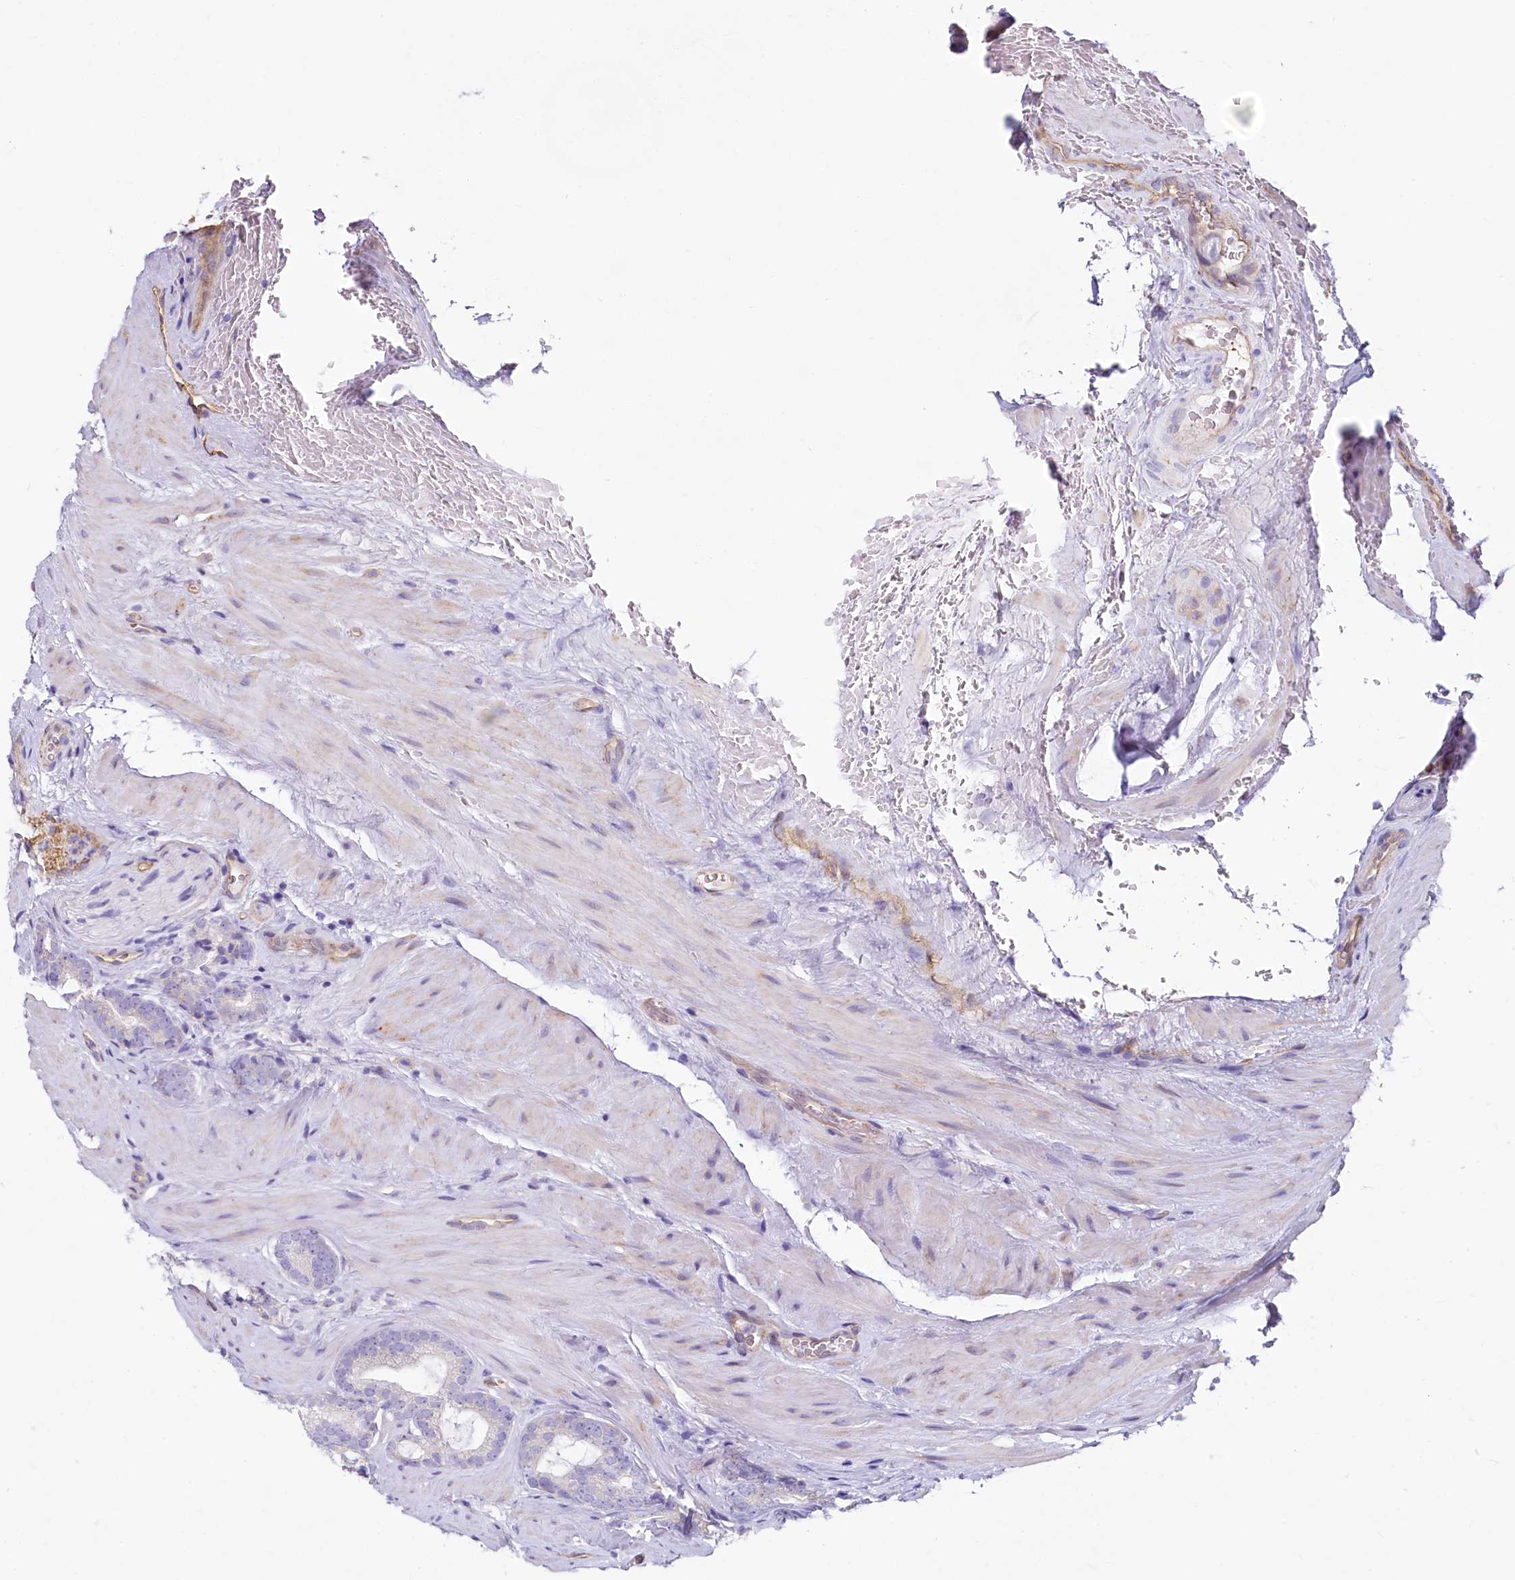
{"staining": {"intensity": "negative", "quantity": "none", "location": "none"}, "tissue": "prostate cancer", "cell_type": "Tumor cells", "image_type": "cancer", "snomed": [{"axis": "morphology", "description": "Adenocarcinoma, High grade"}, {"axis": "topography", "description": "Prostate"}], "caption": "High magnification brightfield microscopy of adenocarcinoma (high-grade) (prostate) stained with DAB (brown) and counterstained with hematoxylin (blue): tumor cells show no significant positivity. The staining is performed using DAB brown chromogen with nuclei counter-stained in using hematoxylin.", "gene": "LMOD3", "patient": {"sex": "male", "age": 63}}